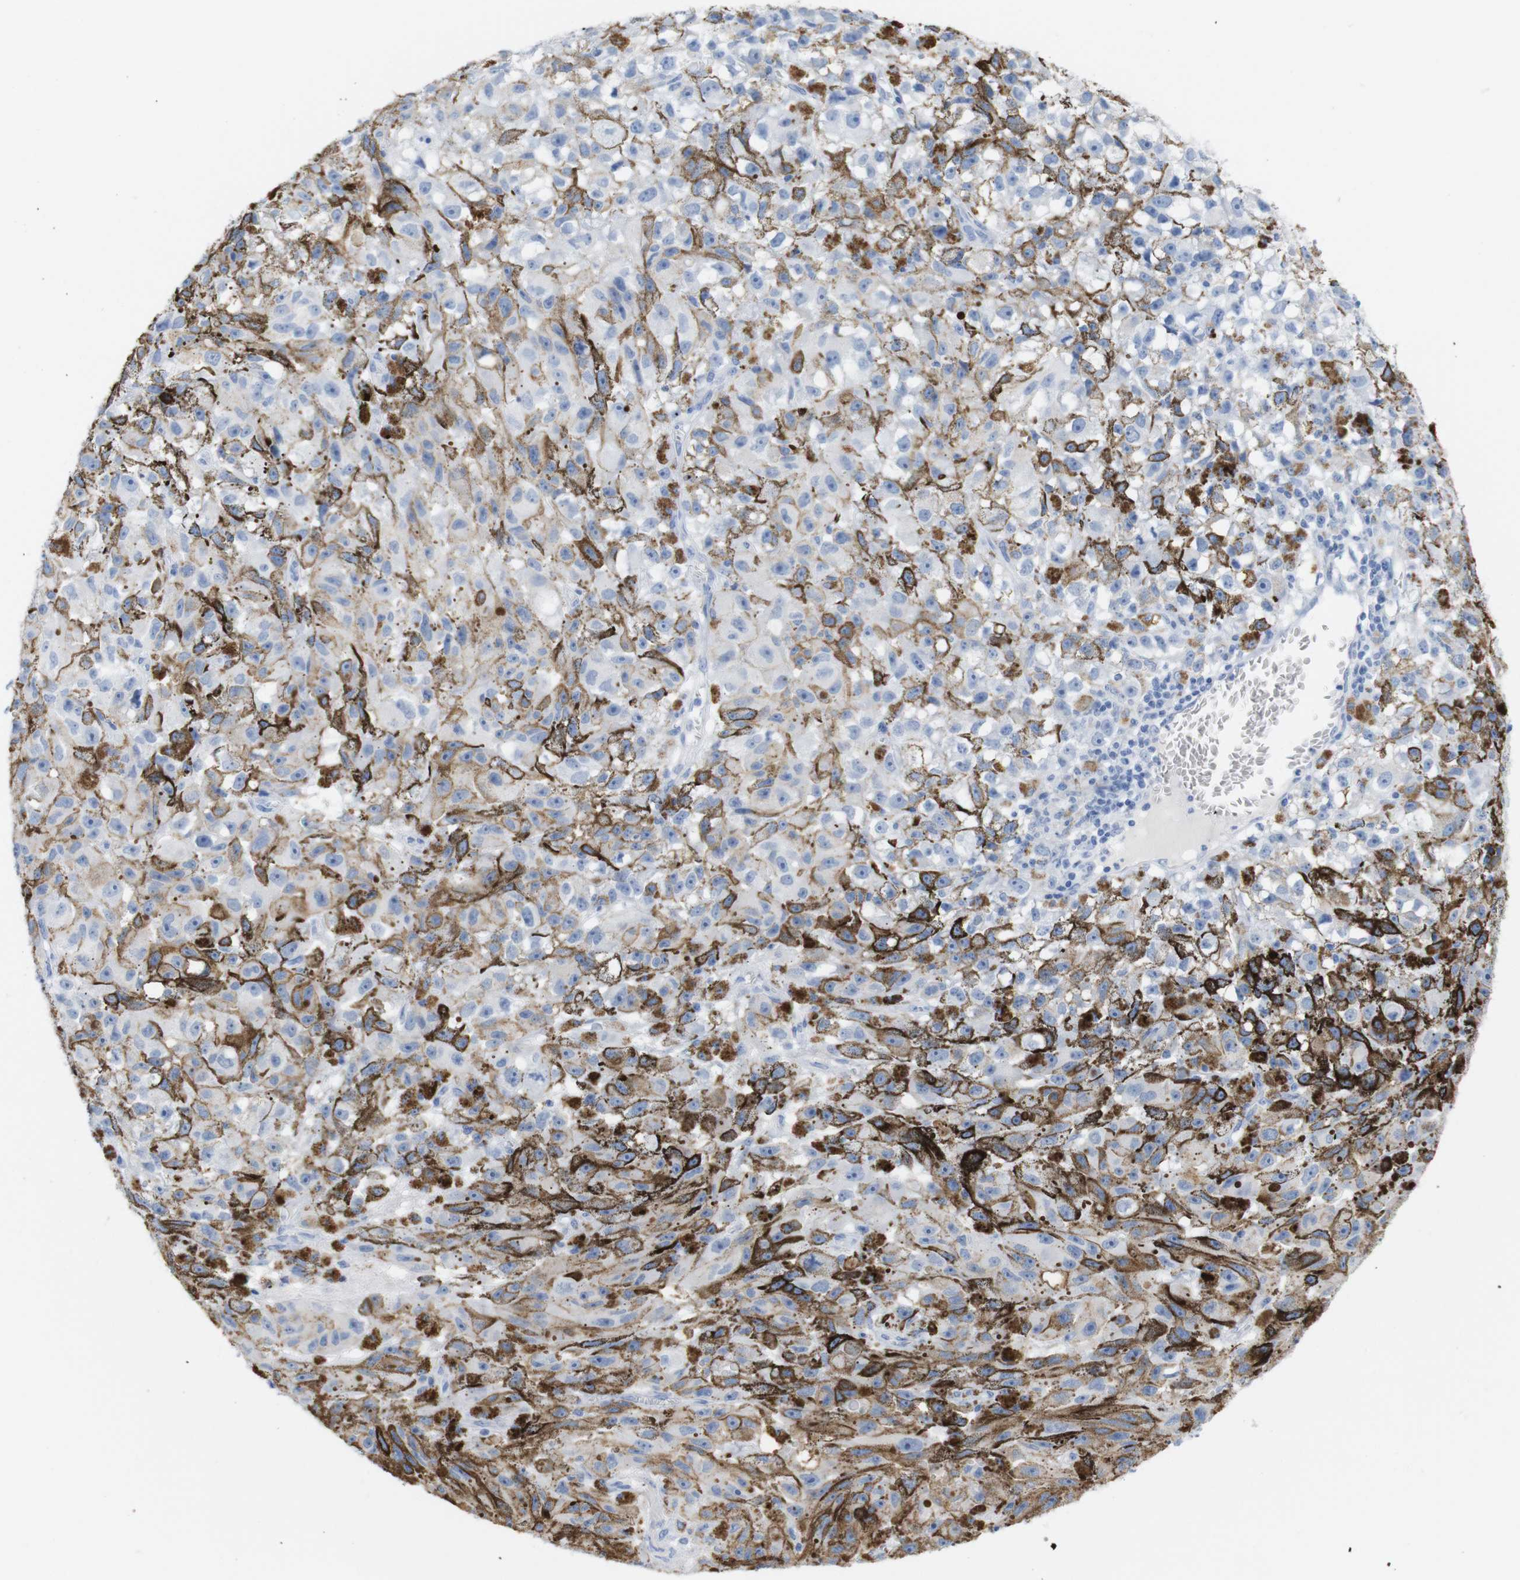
{"staining": {"intensity": "negative", "quantity": "none", "location": "none"}, "tissue": "melanoma", "cell_type": "Tumor cells", "image_type": "cancer", "snomed": [{"axis": "morphology", "description": "Malignant melanoma, NOS"}, {"axis": "topography", "description": "Skin"}], "caption": "This is an IHC micrograph of melanoma. There is no expression in tumor cells.", "gene": "LAG3", "patient": {"sex": "female", "age": 104}}